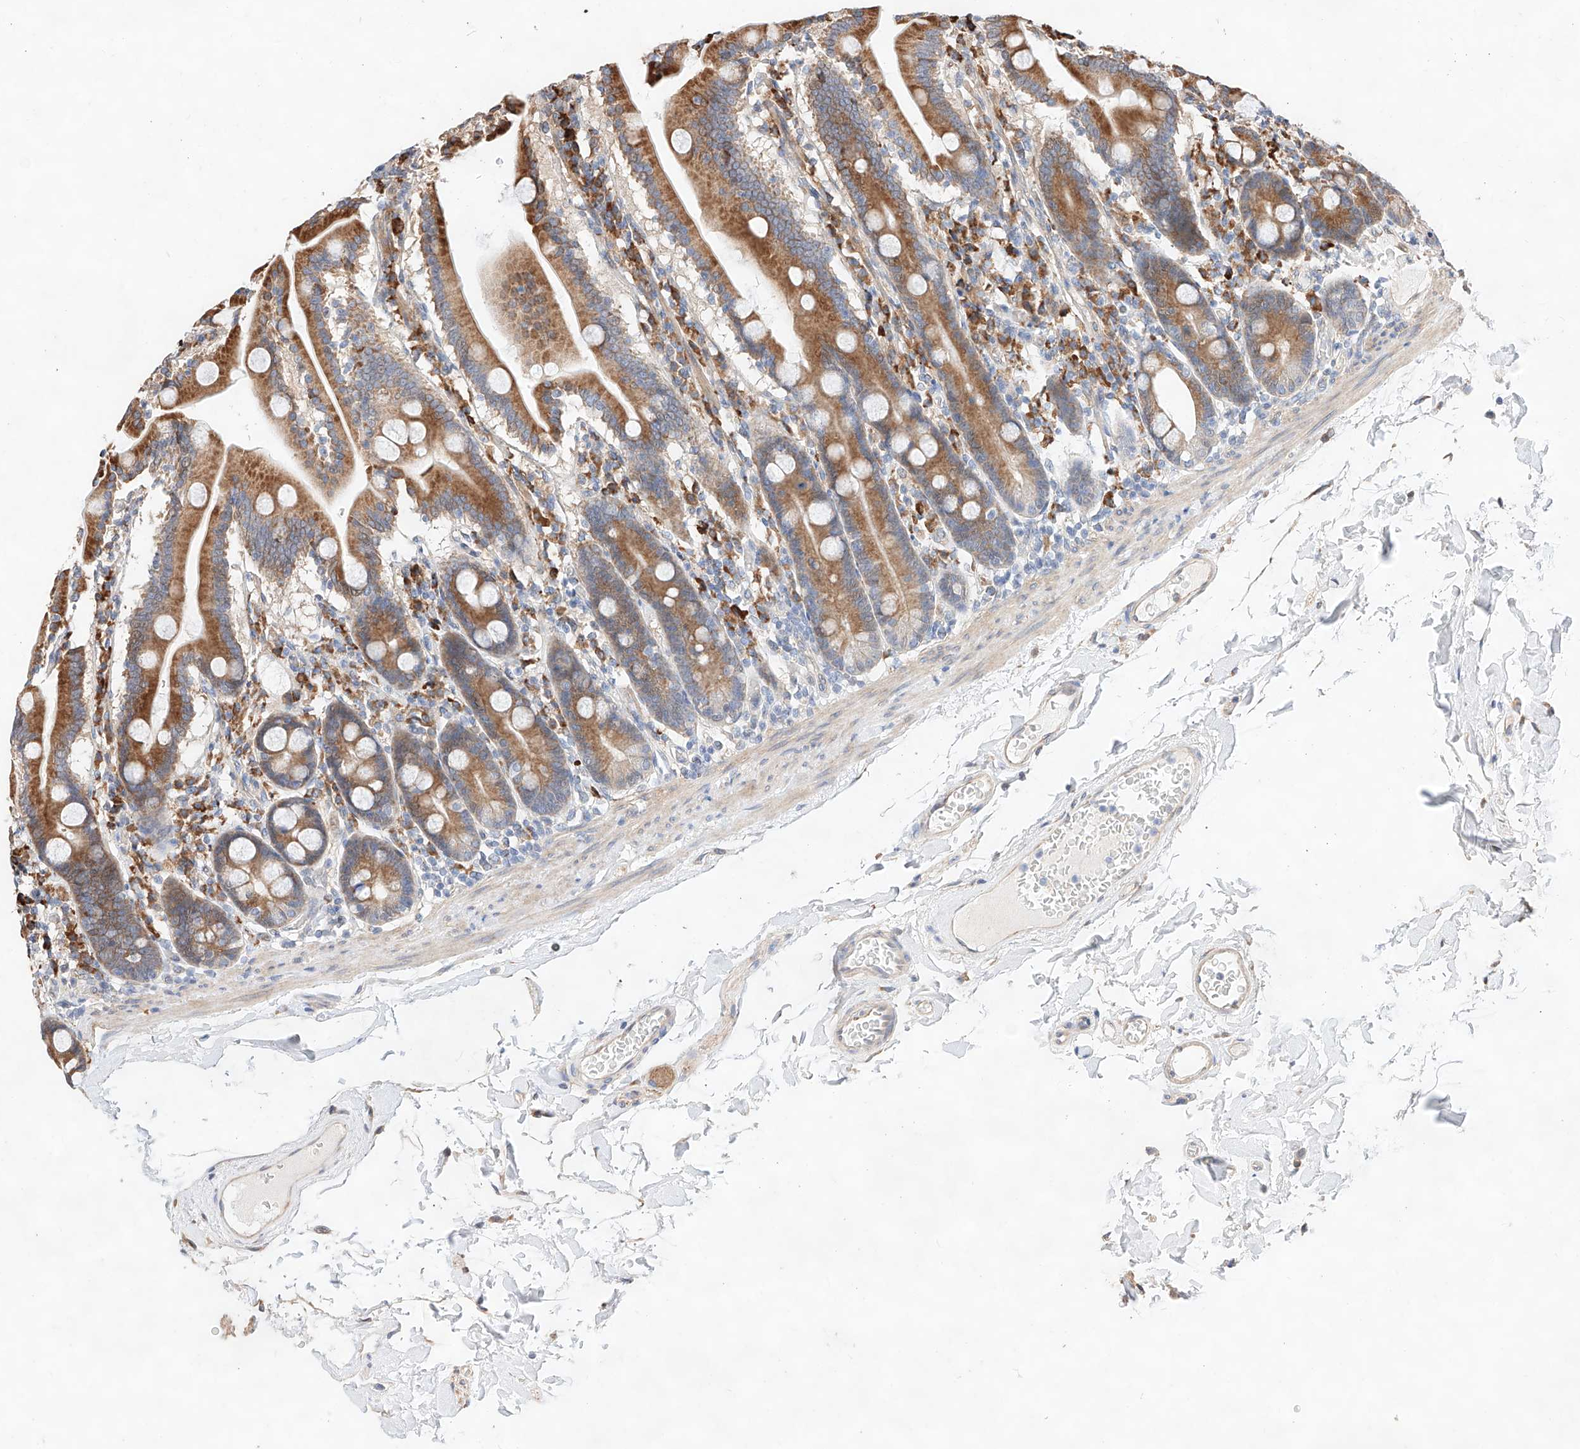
{"staining": {"intensity": "moderate", "quantity": ">75%", "location": "cytoplasmic/membranous"}, "tissue": "duodenum", "cell_type": "Glandular cells", "image_type": "normal", "snomed": [{"axis": "morphology", "description": "Normal tissue, NOS"}, {"axis": "topography", "description": "Duodenum"}], "caption": "This image demonstrates immunohistochemistry staining of benign human duodenum, with medium moderate cytoplasmic/membranous staining in approximately >75% of glandular cells.", "gene": "ATP9B", "patient": {"sex": "male", "age": 55}}